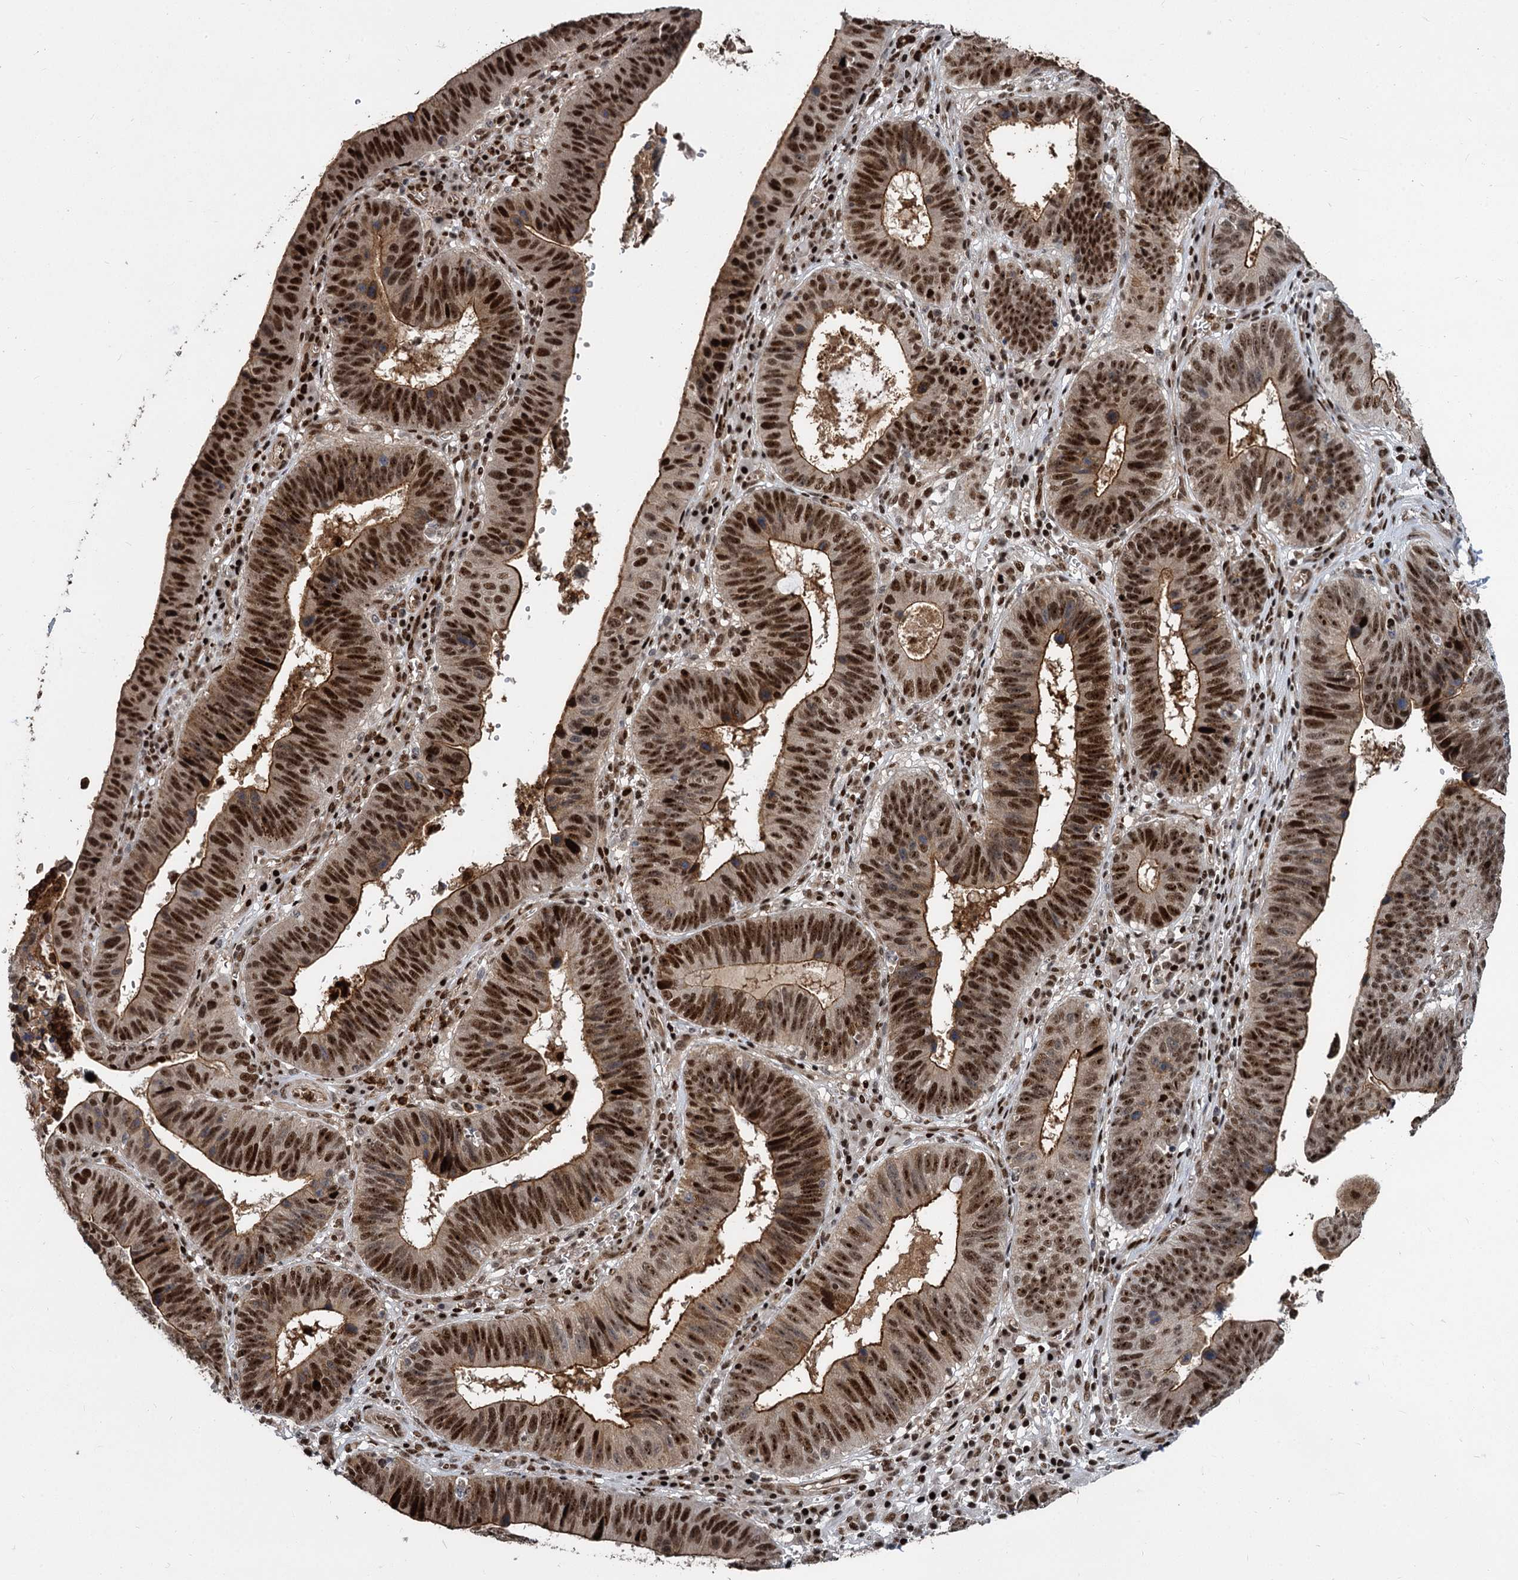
{"staining": {"intensity": "strong", "quantity": ">75%", "location": "cytoplasmic/membranous,nuclear"}, "tissue": "stomach cancer", "cell_type": "Tumor cells", "image_type": "cancer", "snomed": [{"axis": "morphology", "description": "Adenocarcinoma, NOS"}, {"axis": "topography", "description": "Stomach"}], "caption": "Immunohistochemistry staining of adenocarcinoma (stomach), which demonstrates high levels of strong cytoplasmic/membranous and nuclear positivity in about >75% of tumor cells indicating strong cytoplasmic/membranous and nuclear protein staining. The staining was performed using DAB (3,3'-diaminobenzidine) (brown) for protein detection and nuclei were counterstained in hematoxylin (blue).", "gene": "ANKRD49", "patient": {"sex": "male", "age": 59}}